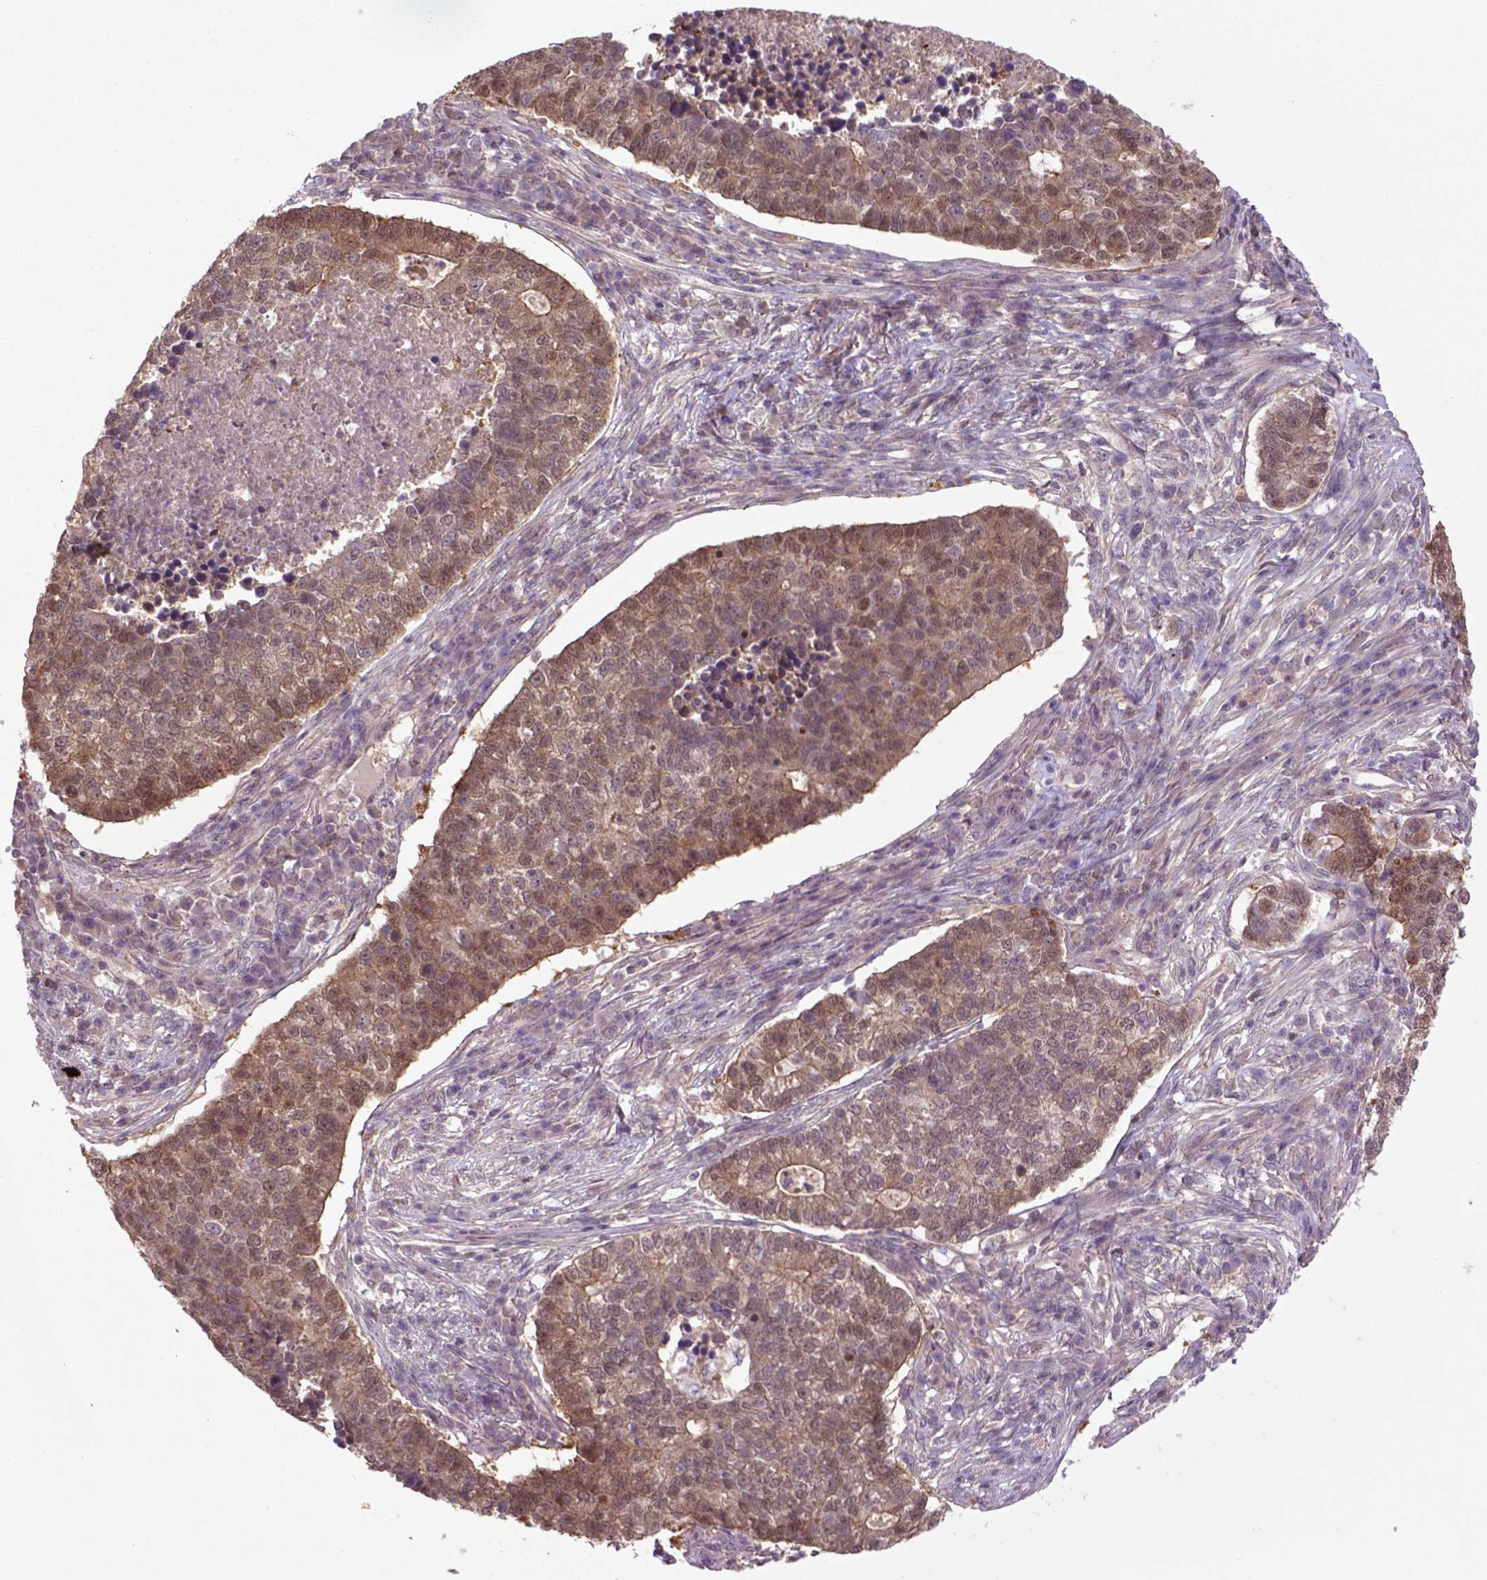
{"staining": {"intensity": "moderate", "quantity": ">75%", "location": "cytoplasmic/membranous,nuclear"}, "tissue": "lung cancer", "cell_type": "Tumor cells", "image_type": "cancer", "snomed": [{"axis": "morphology", "description": "Adenocarcinoma, NOS"}, {"axis": "topography", "description": "Lung"}], "caption": "Tumor cells display medium levels of moderate cytoplasmic/membranous and nuclear expression in approximately >75% of cells in lung cancer (adenocarcinoma).", "gene": "HSPBP1", "patient": {"sex": "male", "age": 57}}